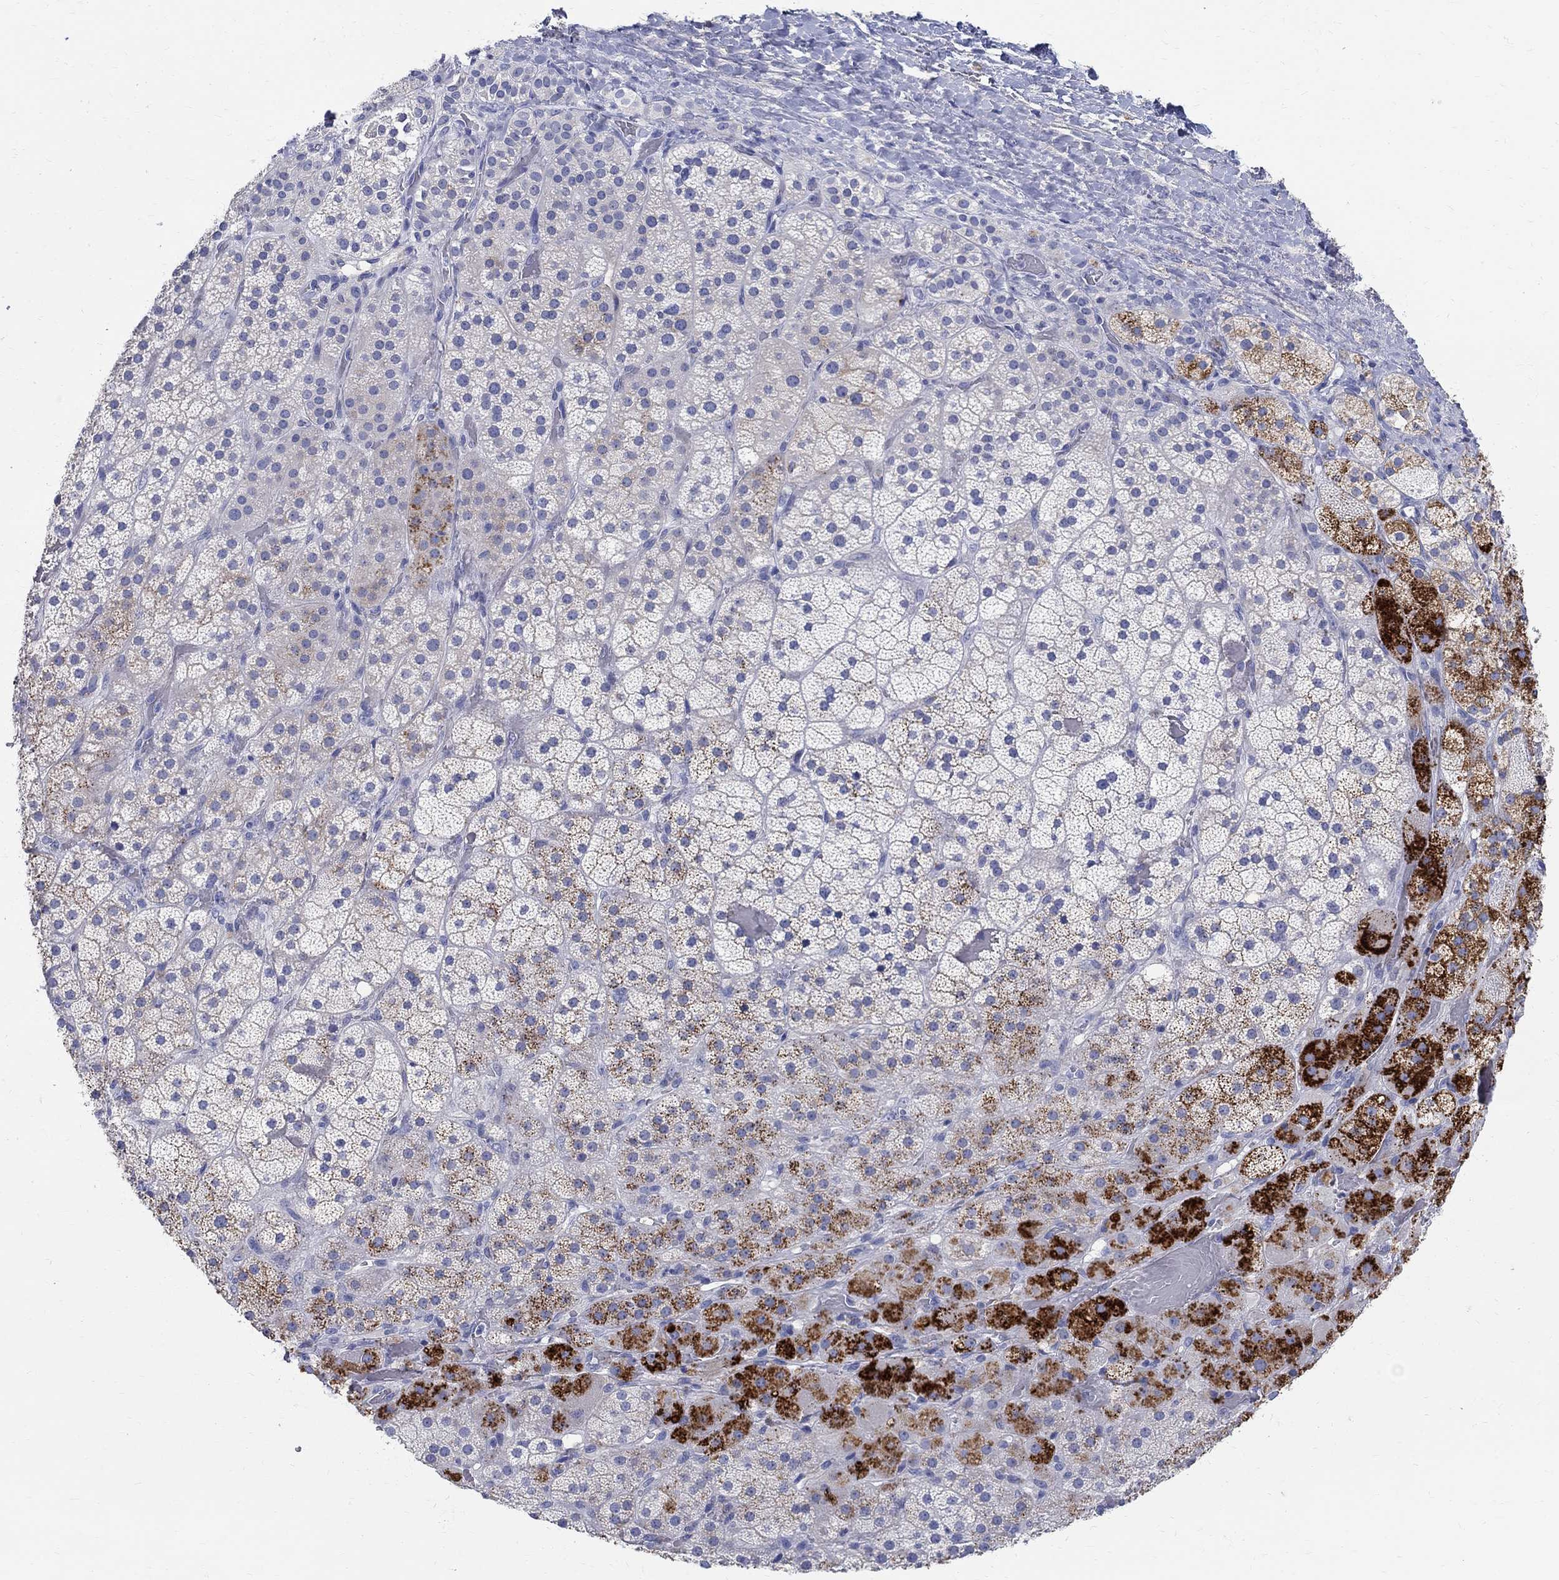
{"staining": {"intensity": "strong", "quantity": "25%-75%", "location": "cytoplasmic/membranous"}, "tissue": "adrenal gland", "cell_type": "Glandular cells", "image_type": "normal", "snomed": [{"axis": "morphology", "description": "Normal tissue, NOS"}, {"axis": "topography", "description": "Adrenal gland"}], "caption": "The histopathology image reveals a brown stain indicating the presence of a protein in the cytoplasmic/membranous of glandular cells in adrenal gland. (Brightfield microscopy of DAB IHC at high magnification).", "gene": "SOX2", "patient": {"sex": "male", "age": 57}}